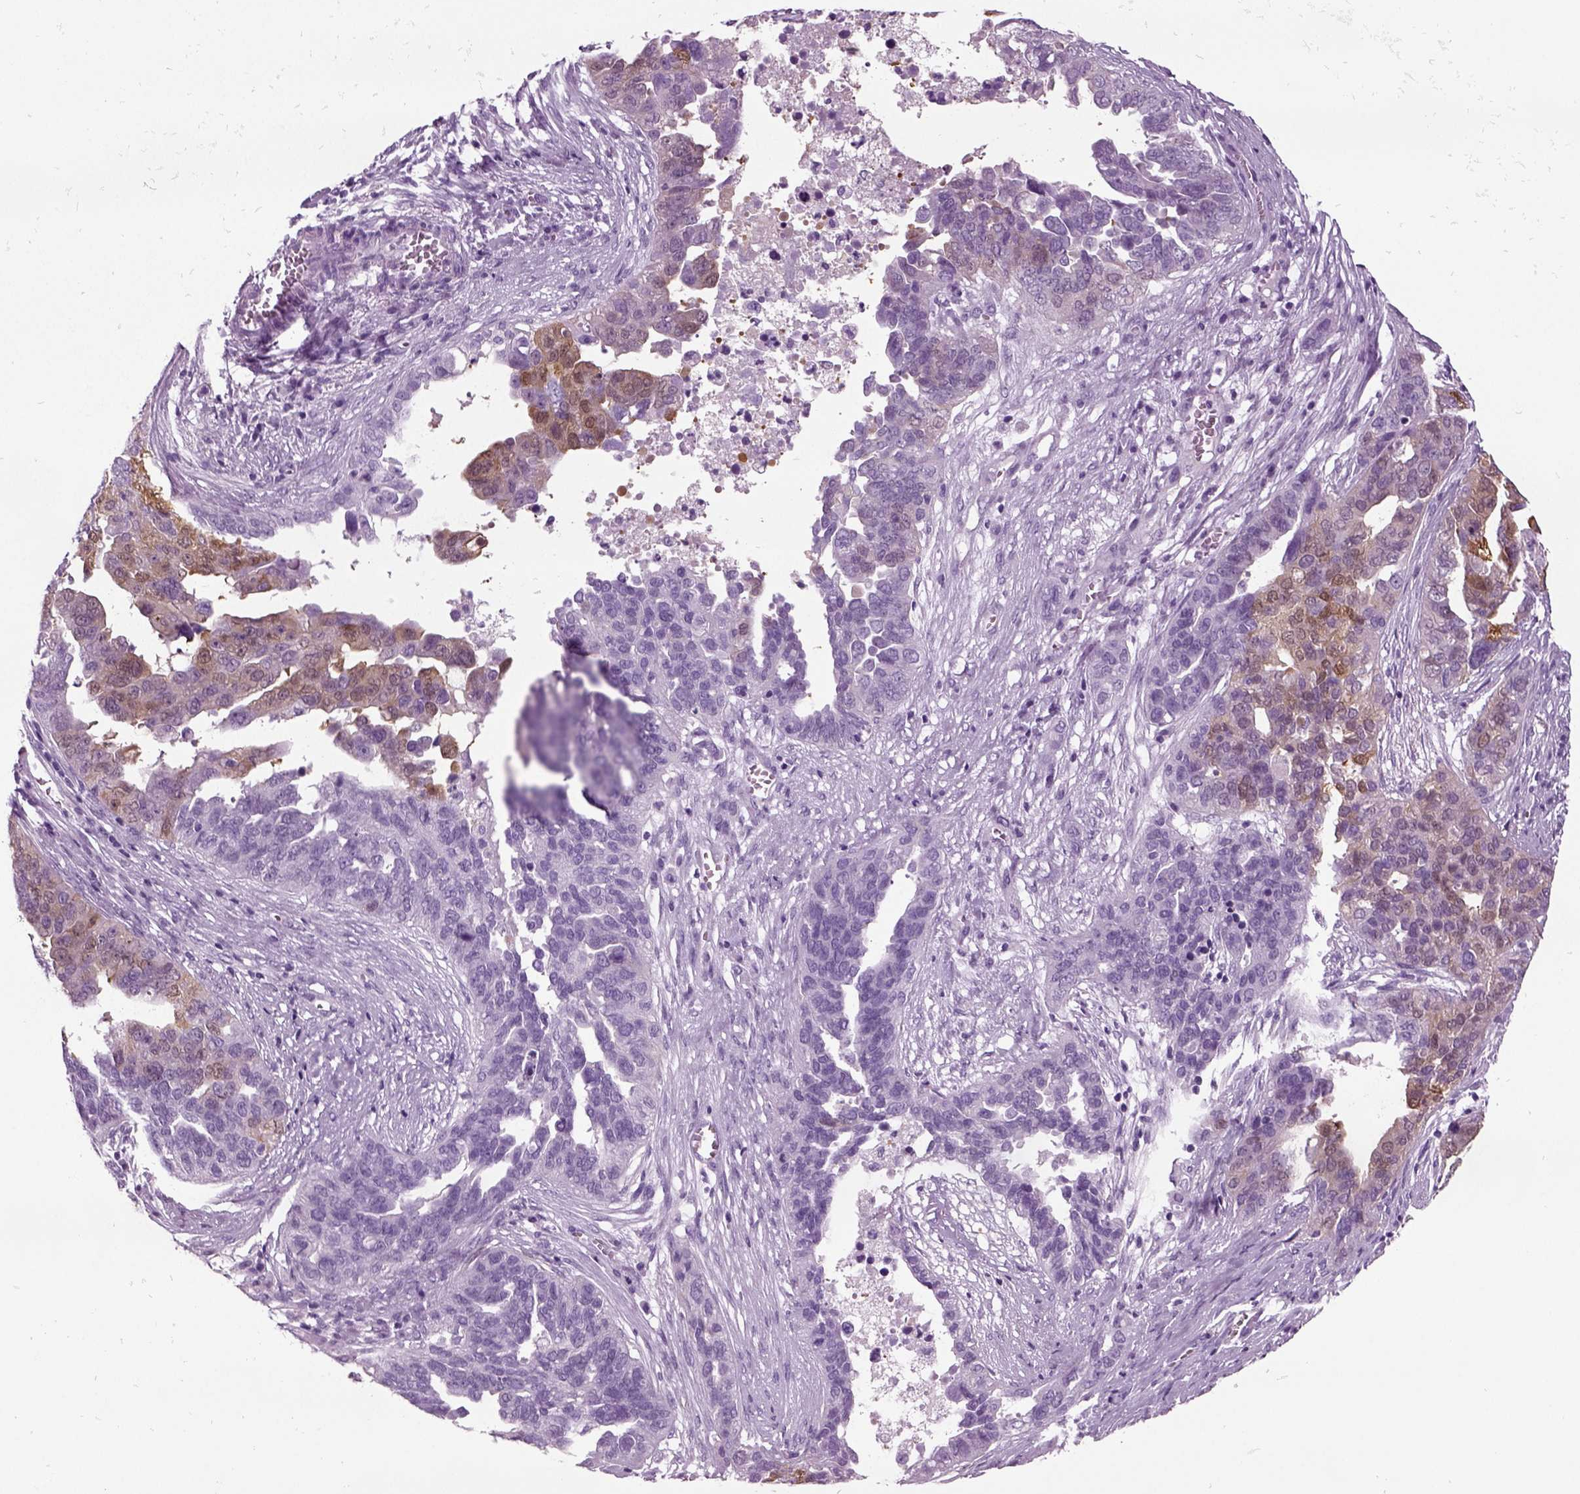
{"staining": {"intensity": "moderate", "quantity": "<25%", "location": "cytoplasmic/membranous"}, "tissue": "ovarian cancer", "cell_type": "Tumor cells", "image_type": "cancer", "snomed": [{"axis": "morphology", "description": "Carcinoma, endometroid"}, {"axis": "topography", "description": "Soft tissue"}, {"axis": "topography", "description": "Ovary"}], "caption": "Ovarian endometroid carcinoma stained for a protein exhibits moderate cytoplasmic/membranous positivity in tumor cells. Nuclei are stained in blue.", "gene": "CRABP1", "patient": {"sex": "female", "age": 52}}